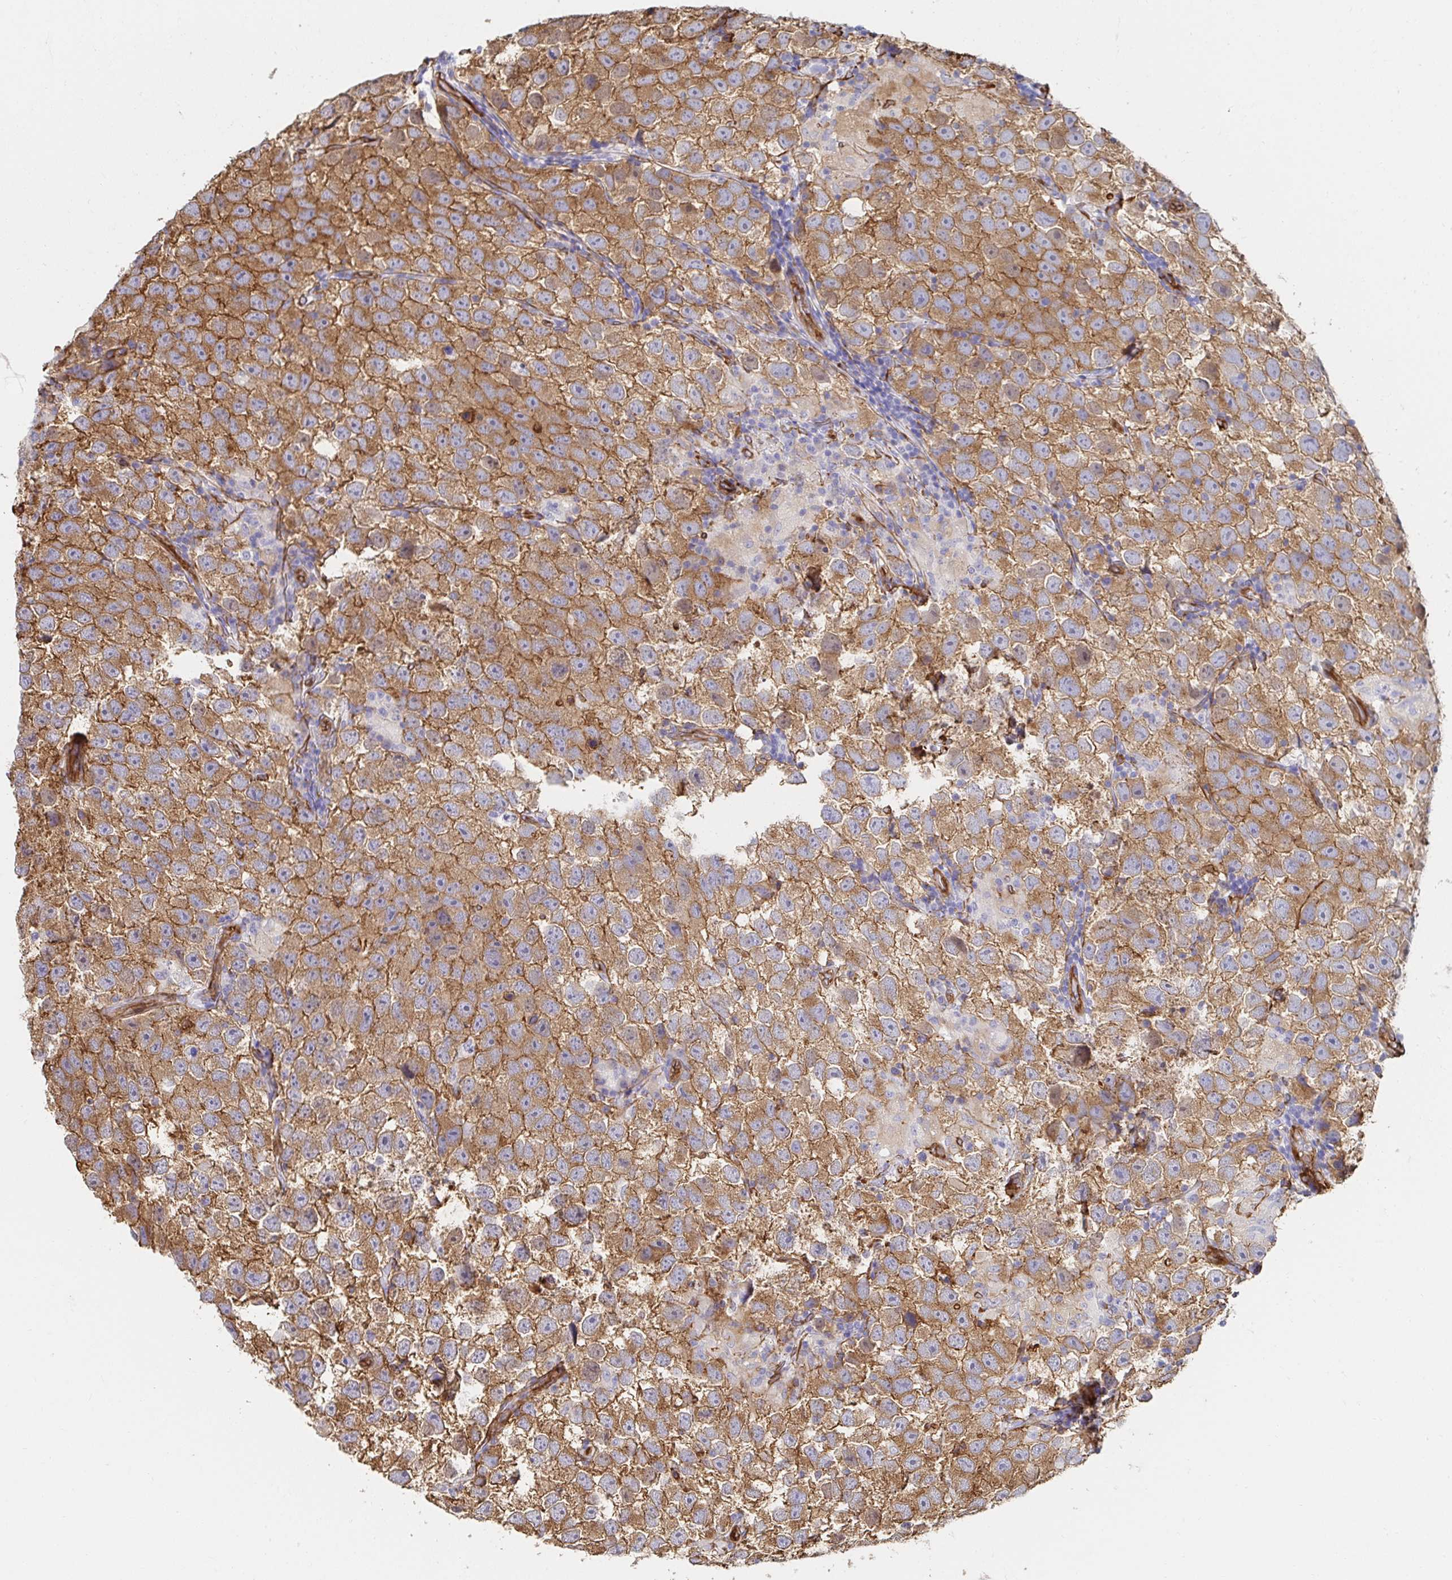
{"staining": {"intensity": "moderate", "quantity": ">75%", "location": "cytoplasmic/membranous"}, "tissue": "testis cancer", "cell_type": "Tumor cells", "image_type": "cancer", "snomed": [{"axis": "morphology", "description": "Seminoma, NOS"}, {"axis": "topography", "description": "Testis"}], "caption": "An immunohistochemistry (IHC) photomicrograph of neoplastic tissue is shown. Protein staining in brown labels moderate cytoplasmic/membranous positivity in testis seminoma within tumor cells.", "gene": "CTTN", "patient": {"sex": "male", "age": 26}}